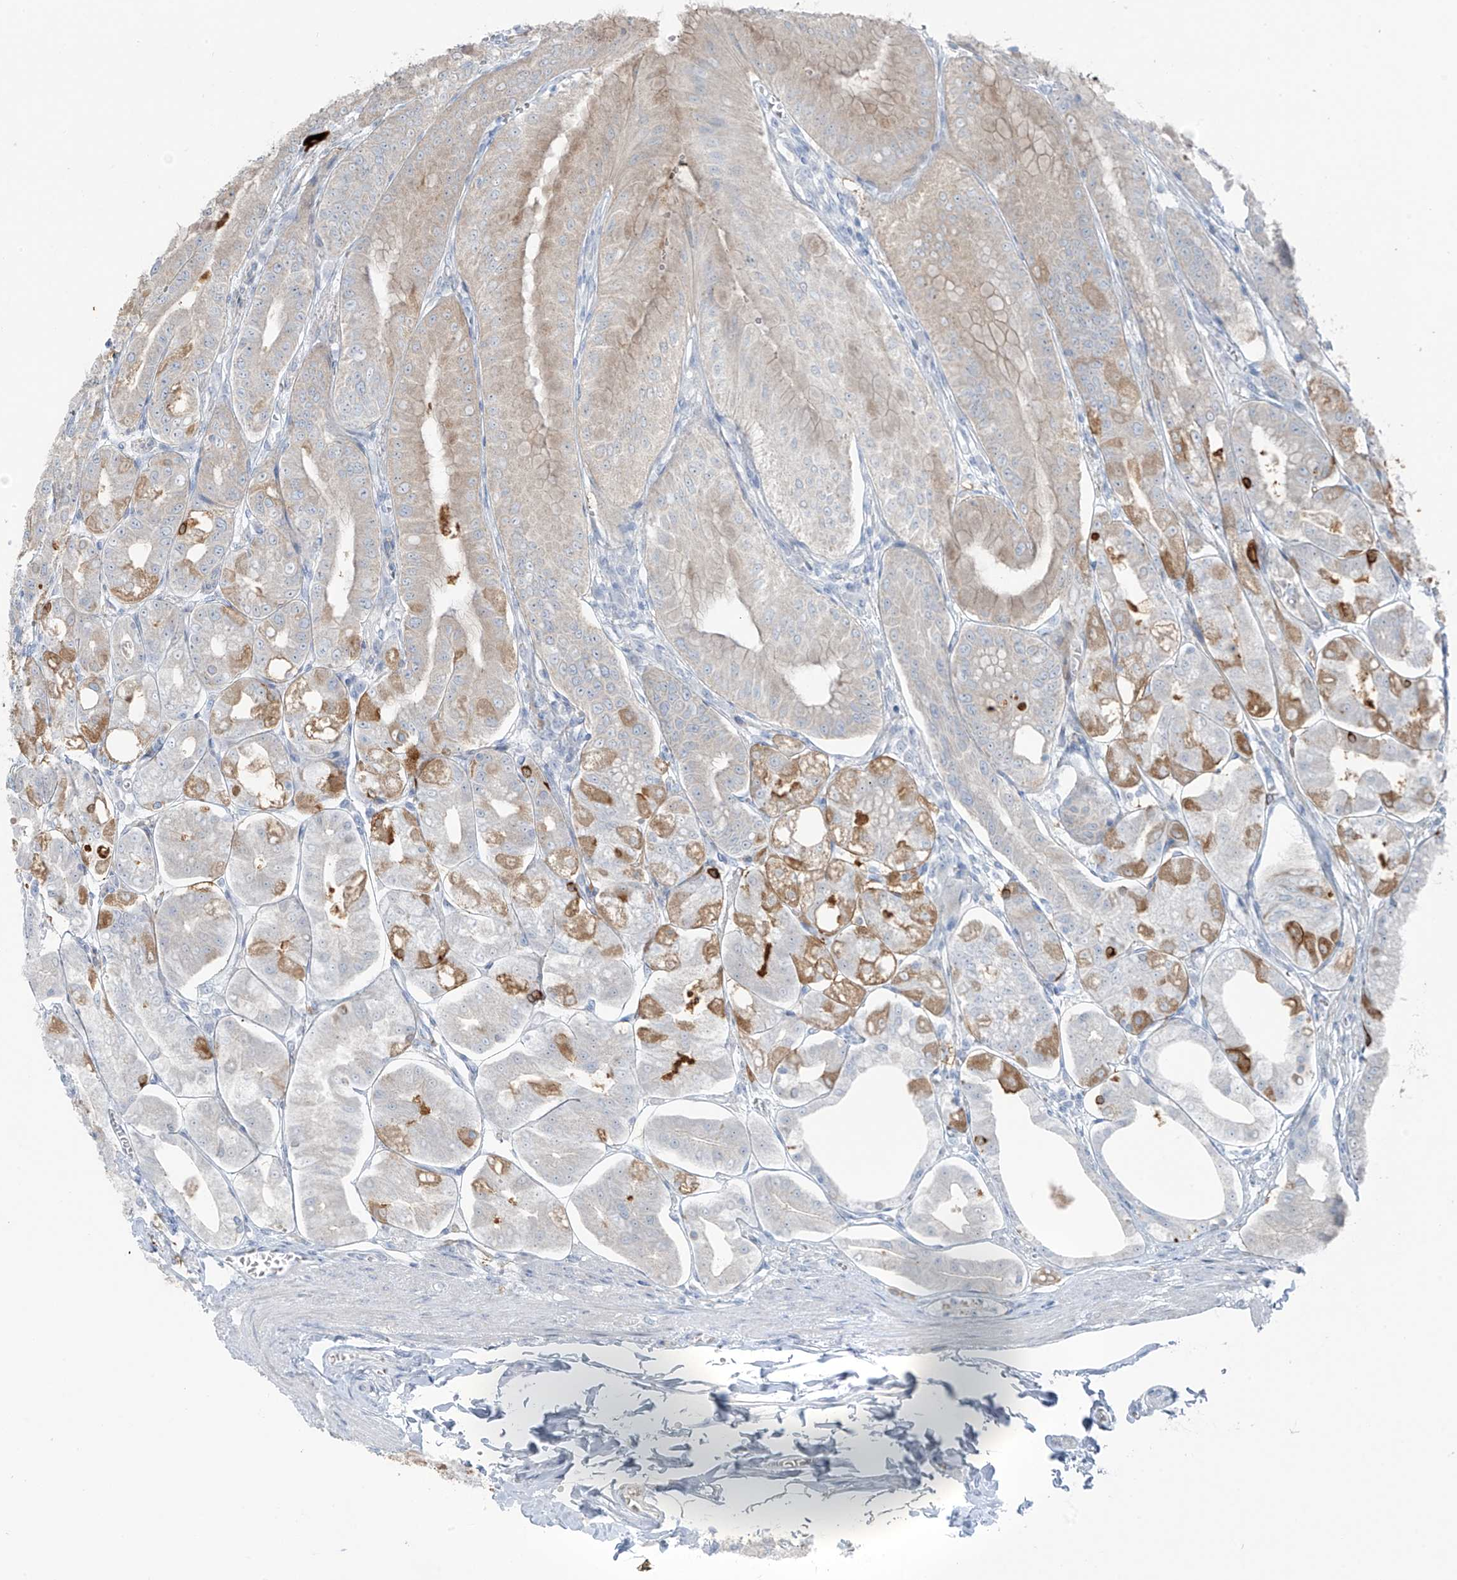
{"staining": {"intensity": "moderate", "quantity": "25%-75%", "location": "cytoplasmic/membranous"}, "tissue": "stomach", "cell_type": "Glandular cells", "image_type": "normal", "snomed": [{"axis": "morphology", "description": "Normal tissue, NOS"}, {"axis": "topography", "description": "Stomach, lower"}], "caption": "A brown stain highlights moderate cytoplasmic/membranous positivity of a protein in glandular cells of benign stomach. The protein is shown in brown color, while the nuclei are stained blue.", "gene": "SLC25A43", "patient": {"sex": "male", "age": 71}}